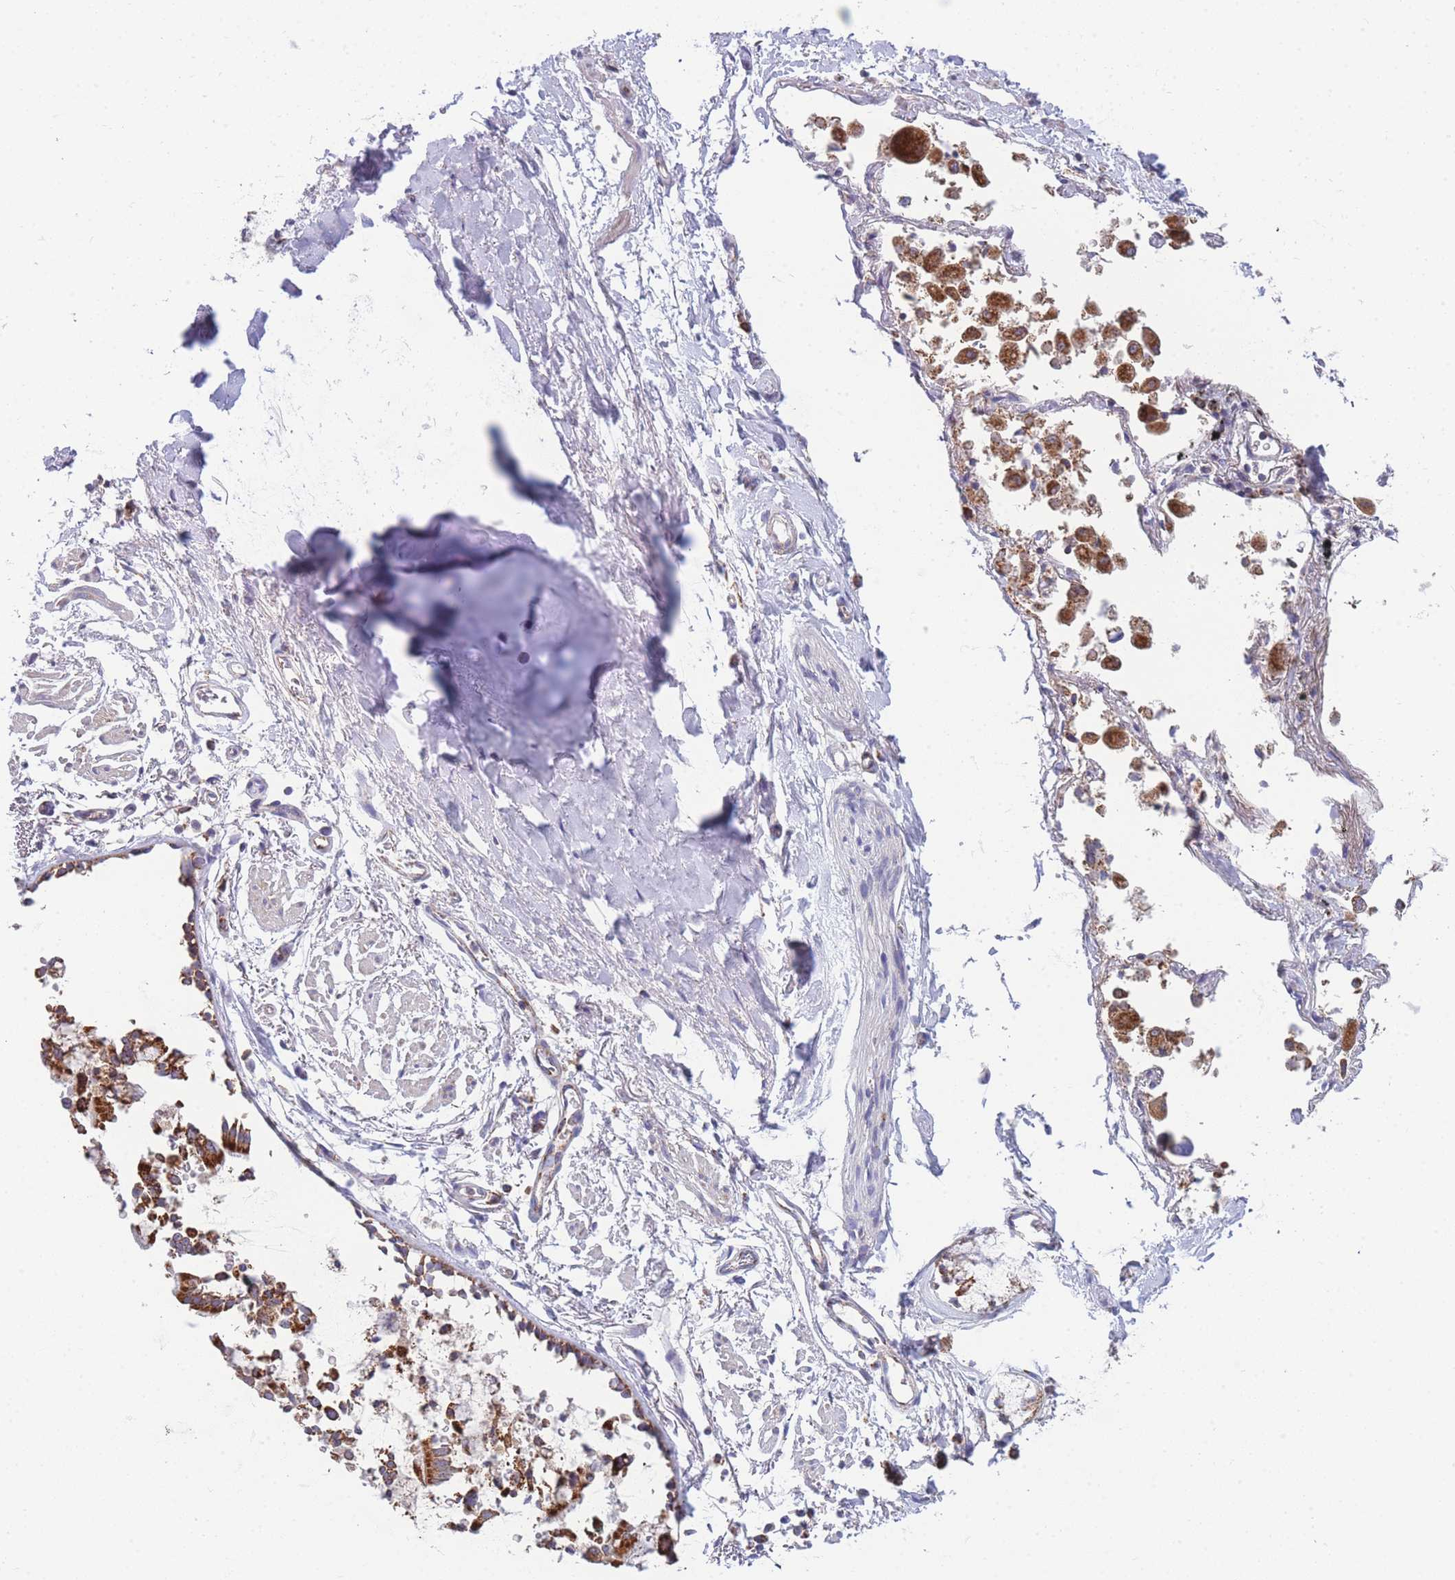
{"staining": {"intensity": "negative", "quantity": "none", "location": "none"}, "tissue": "soft tissue", "cell_type": "Chondrocytes", "image_type": "normal", "snomed": [{"axis": "morphology", "description": "Normal tissue, NOS"}, {"axis": "topography", "description": "Cartilage tissue"}], "caption": "This is a histopathology image of immunohistochemistry (IHC) staining of normal soft tissue, which shows no staining in chondrocytes.", "gene": "MRPS11", "patient": {"sex": "male", "age": 73}}